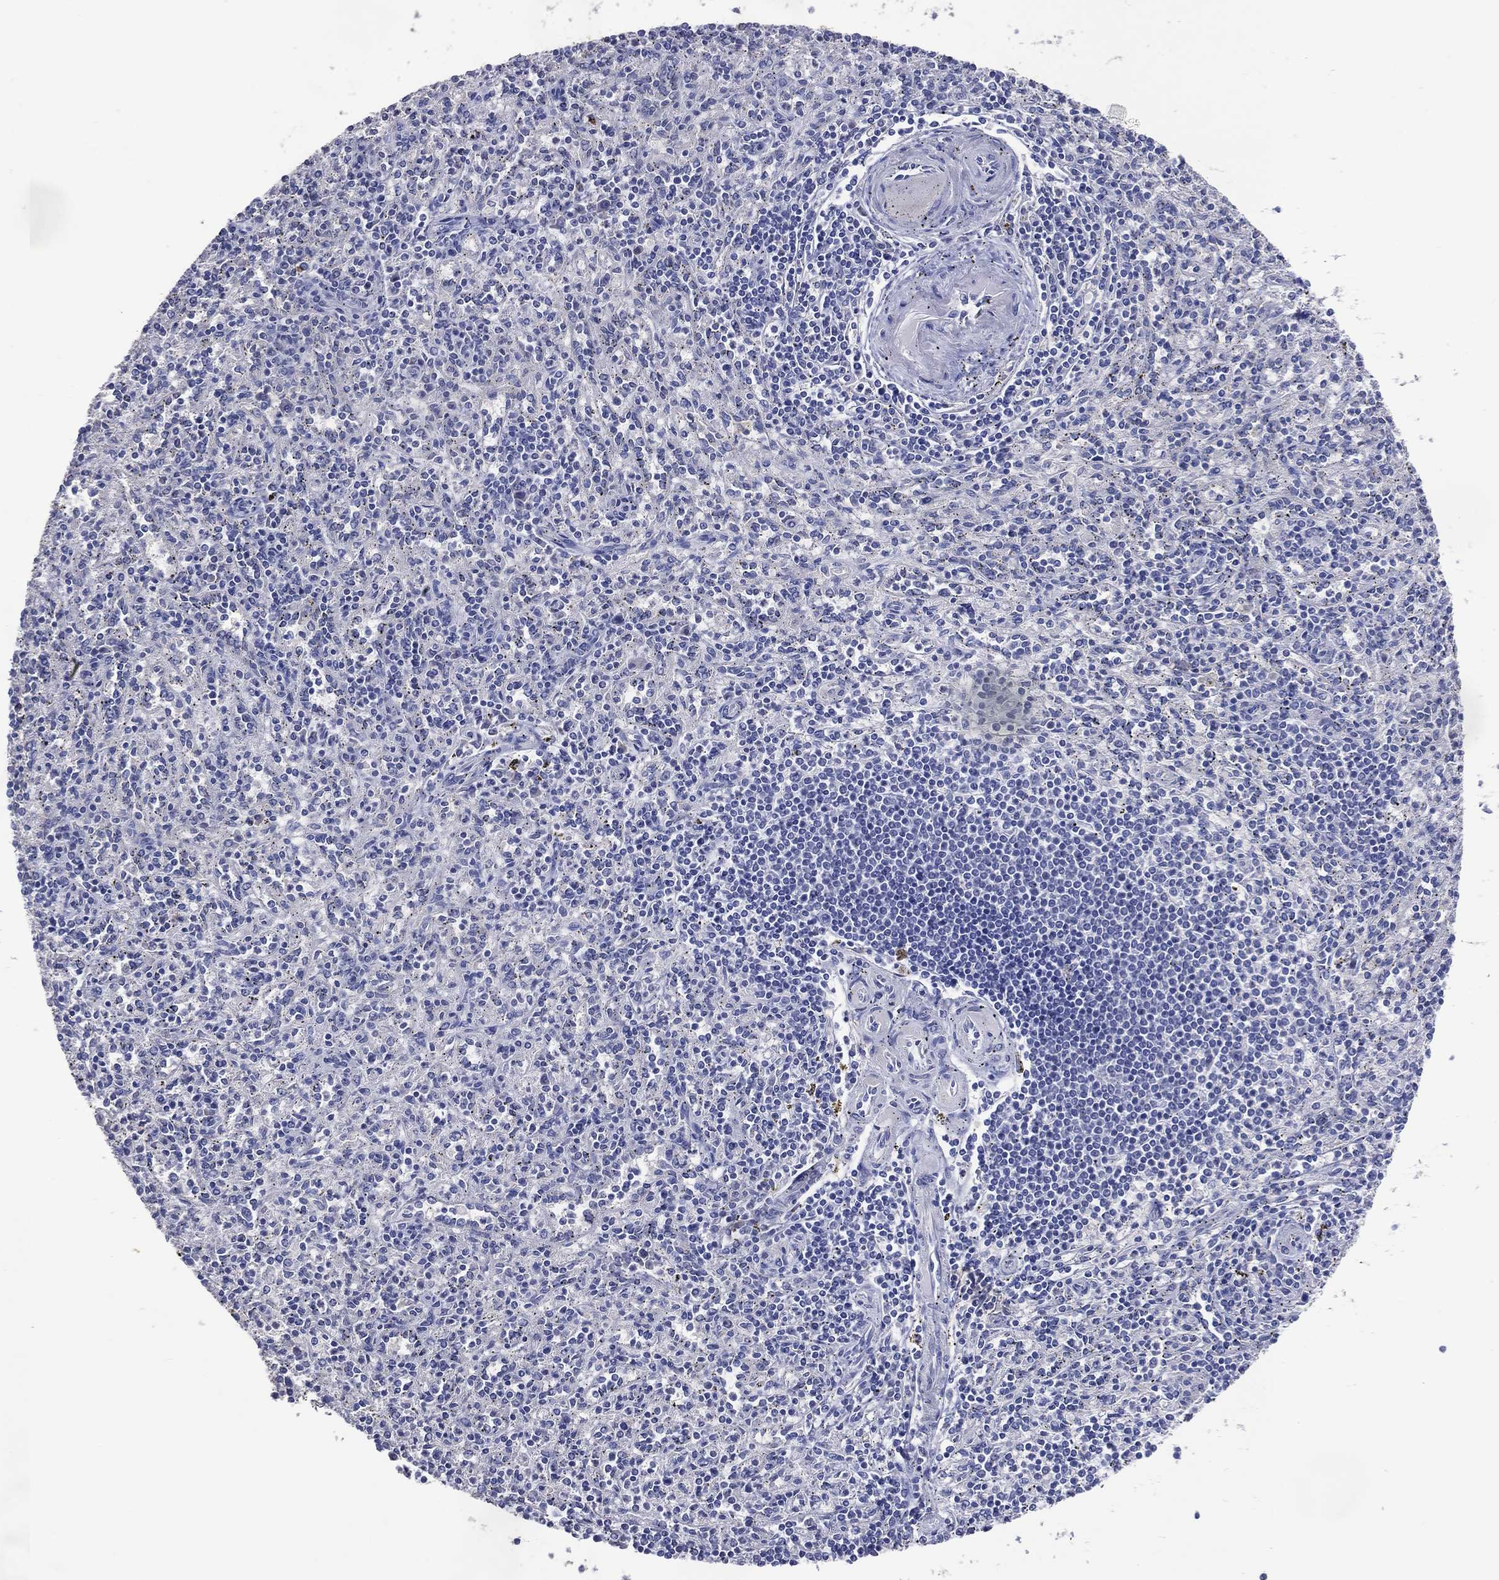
{"staining": {"intensity": "negative", "quantity": "none", "location": "none"}, "tissue": "spleen", "cell_type": "Cells in red pulp", "image_type": "normal", "snomed": [{"axis": "morphology", "description": "Normal tissue, NOS"}, {"axis": "topography", "description": "Spleen"}], "caption": "Human spleen stained for a protein using immunohistochemistry reveals no positivity in cells in red pulp.", "gene": "DNAH6", "patient": {"sex": "male", "age": 69}}